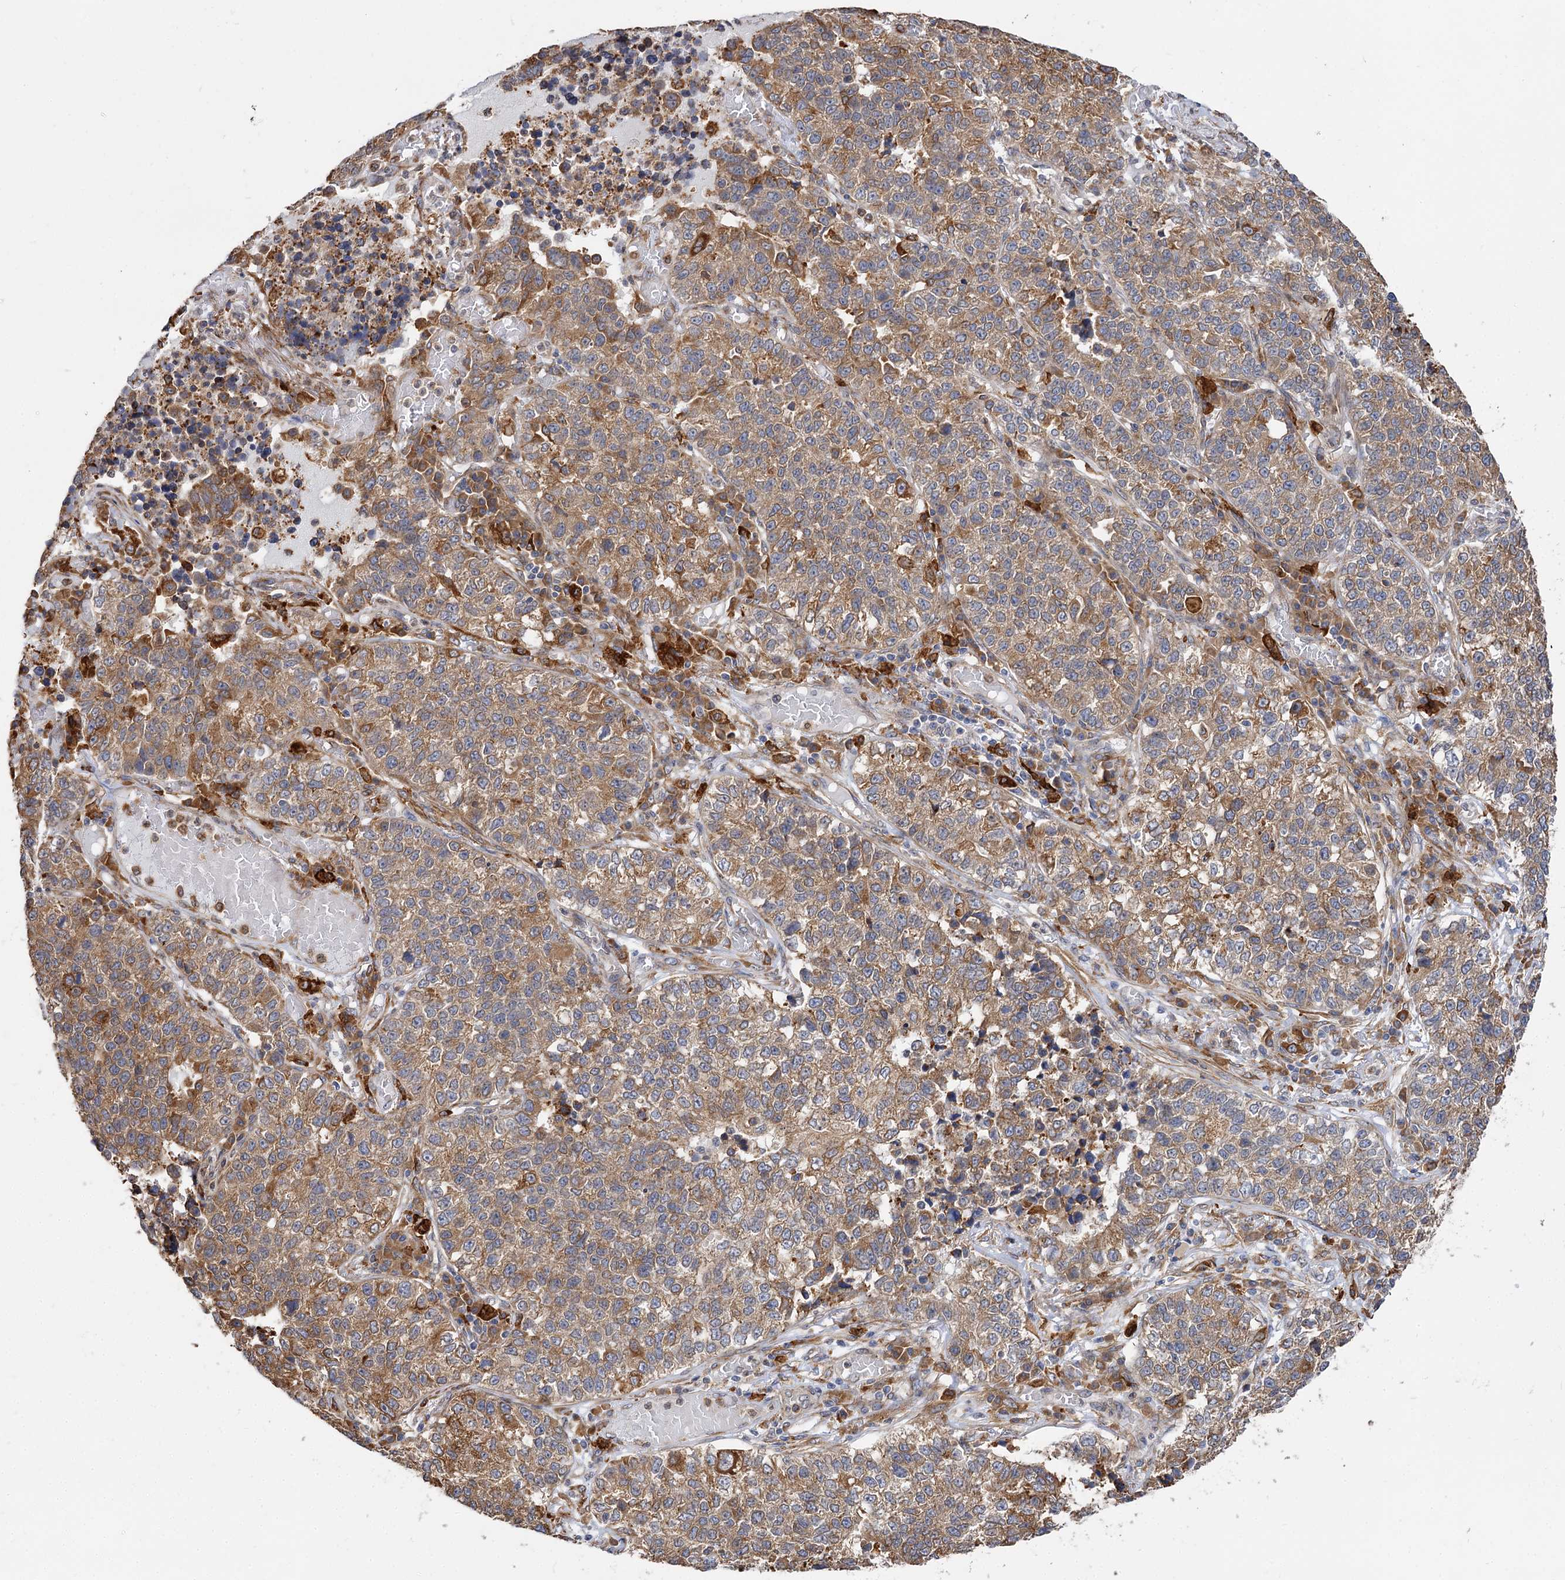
{"staining": {"intensity": "moderate", "quantity": ">75%", "location": "cytoplasmic/membranous"}, "tissue": "lung cancer", "cell_type": "Tumor cells", "image_type": "cancer", "snomed": [{"axis": "morphology", "description": "Adenocarcinoma, NOS"}, {"axis": "topography", "description": "Lung"}], "caption": "Immunohistochemical staining of human lung cancer shows moderate cytoplasmic/membranous protein positivity in approximately >75% of tumor cells.", "gene": "PPIP5K2", "patient": {"sex": "male", "age": 49}}